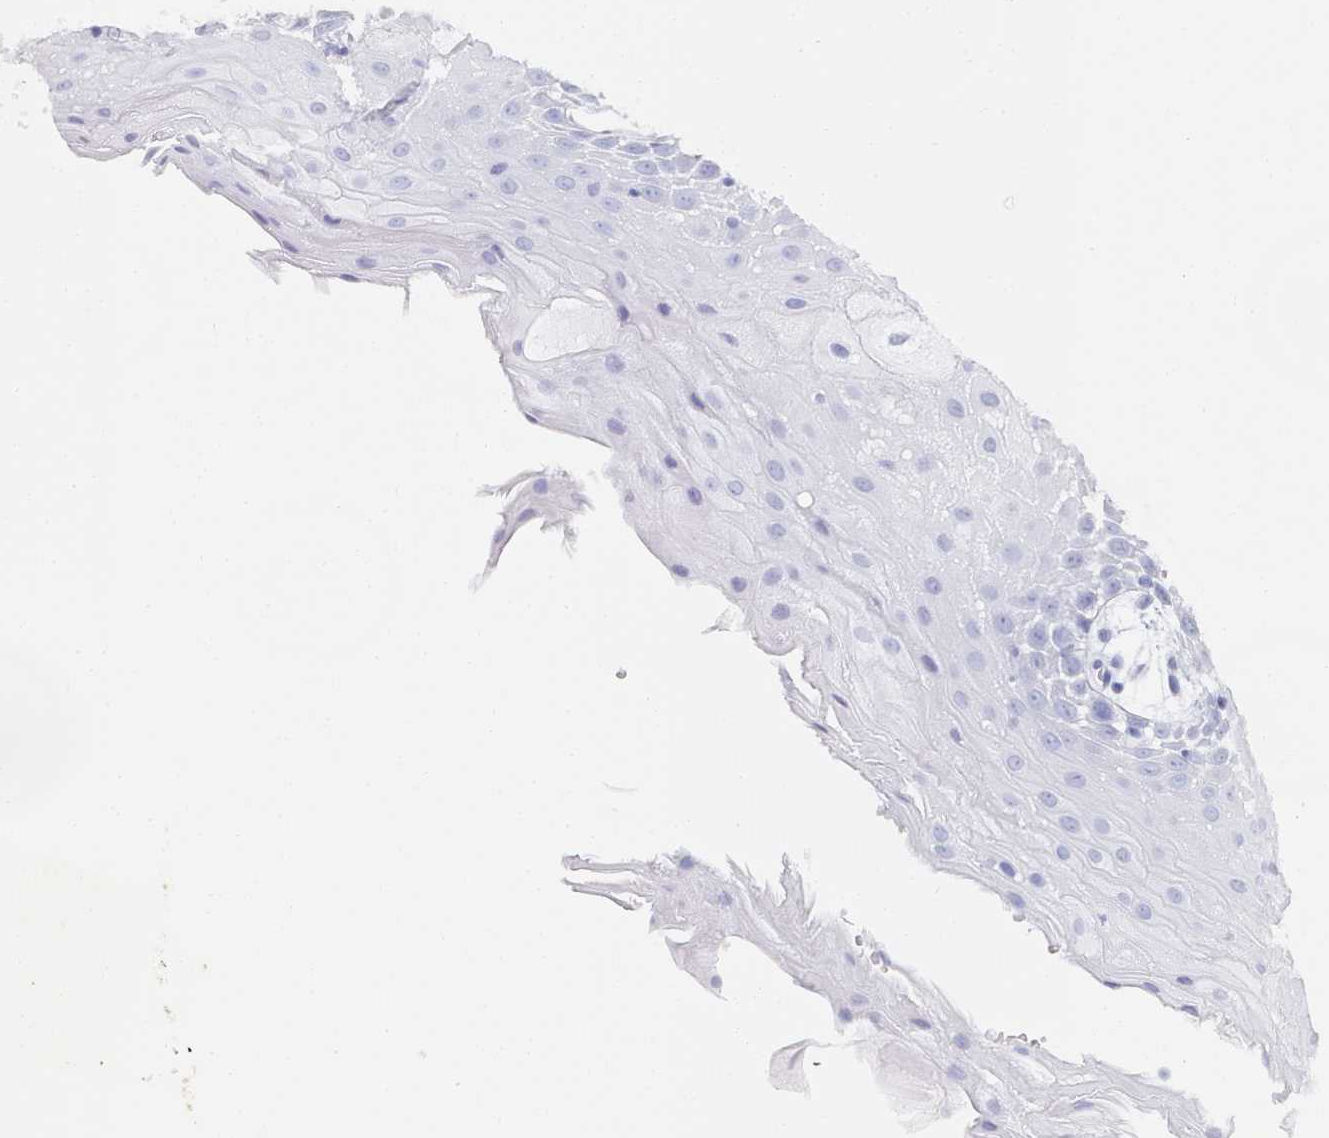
{"staining": {"intensity": "moderate", "quantity": "<25%", "location": "cytoplasmic/membranous"}, "tissue": "oral mucosa", "cell_type": "Squamous epithelial cells", "image_type": "normal", "snomed": [{"axis": "morphology", "description": "Normal tissue, NOS"}, {"axis": "topography", "description": "Skeletal muscle"}, {"axis": "topography", "description": "Oral tissue"}, {"axis": "topography", "description": "Salivary gland"}, {"axis": "topography", "description": "Peripheral nerve tissue"}], "caption": "A brown stain labels moderate cytoplasmic/membranous positivity of a protein in squamous epithelial cells of unremarkable oral mucosa.", "gene": "TYW1B", "patient": {"sex": "male", "age": 54}}